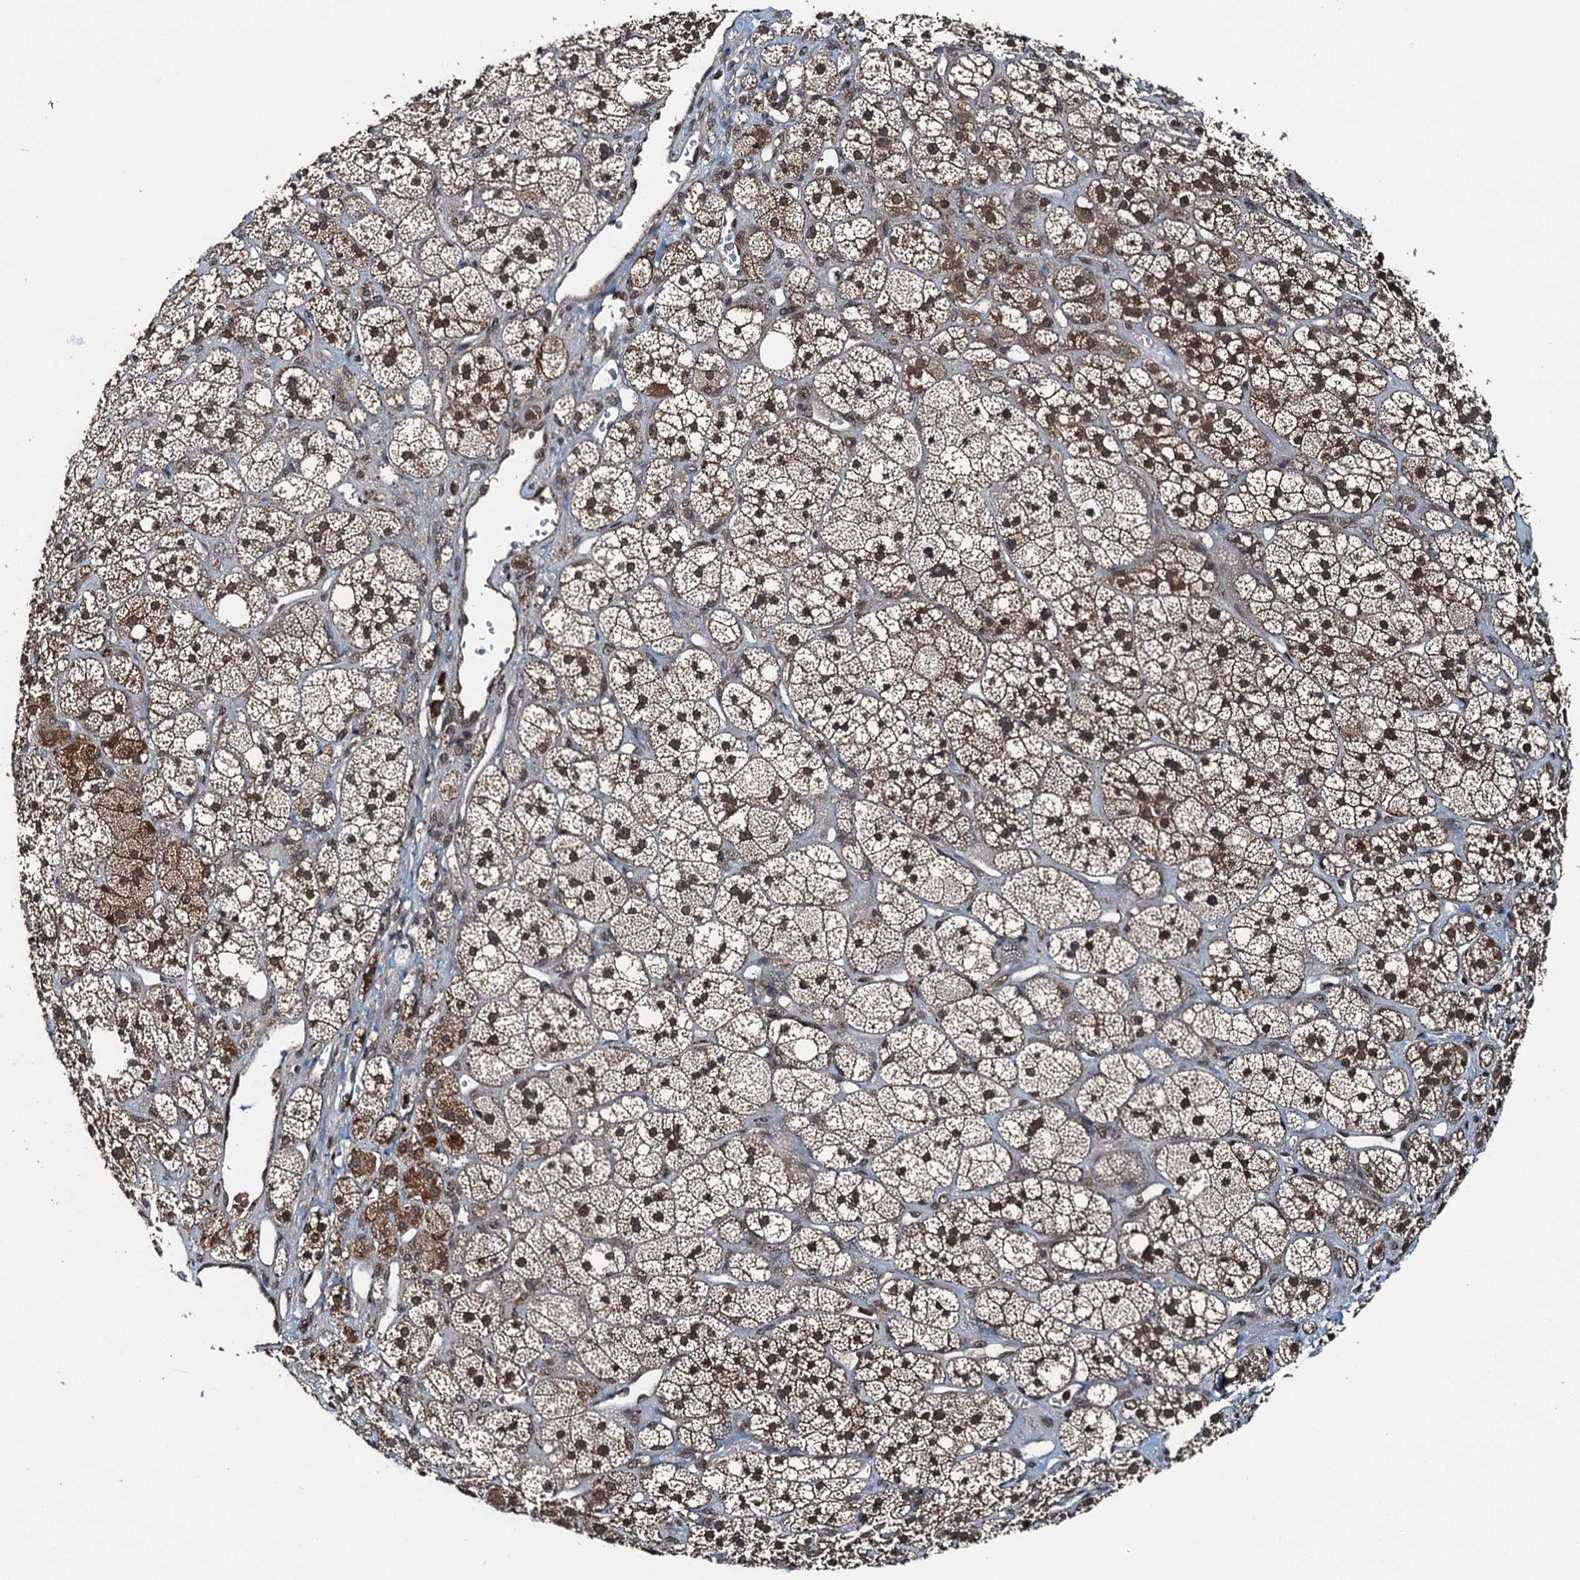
{"staining": {"intensity": "moderate", "quantity": "25%-75%", "location": "cytoplasmic/membranous,nuclear"}, "tissue": "adrenal gland", "cell_type": "Glandular cells", "image_type": "normal", "snomed": [{"axis": "morphology", "description": "Normal tissue, NOS"}, {"axis": "topography", "description": "Adrenal gland"}], "caption": "Glandular cells reveal medium levels of moderate cytoplasmic/membranous,nuclear positivity in approximately 25%-75% of cells in benign adrenal gland. (IHC, brightfield microscopy, high magnification).", "gene": "UBXN6", "patient": {"sex": "male", "age": 61}}